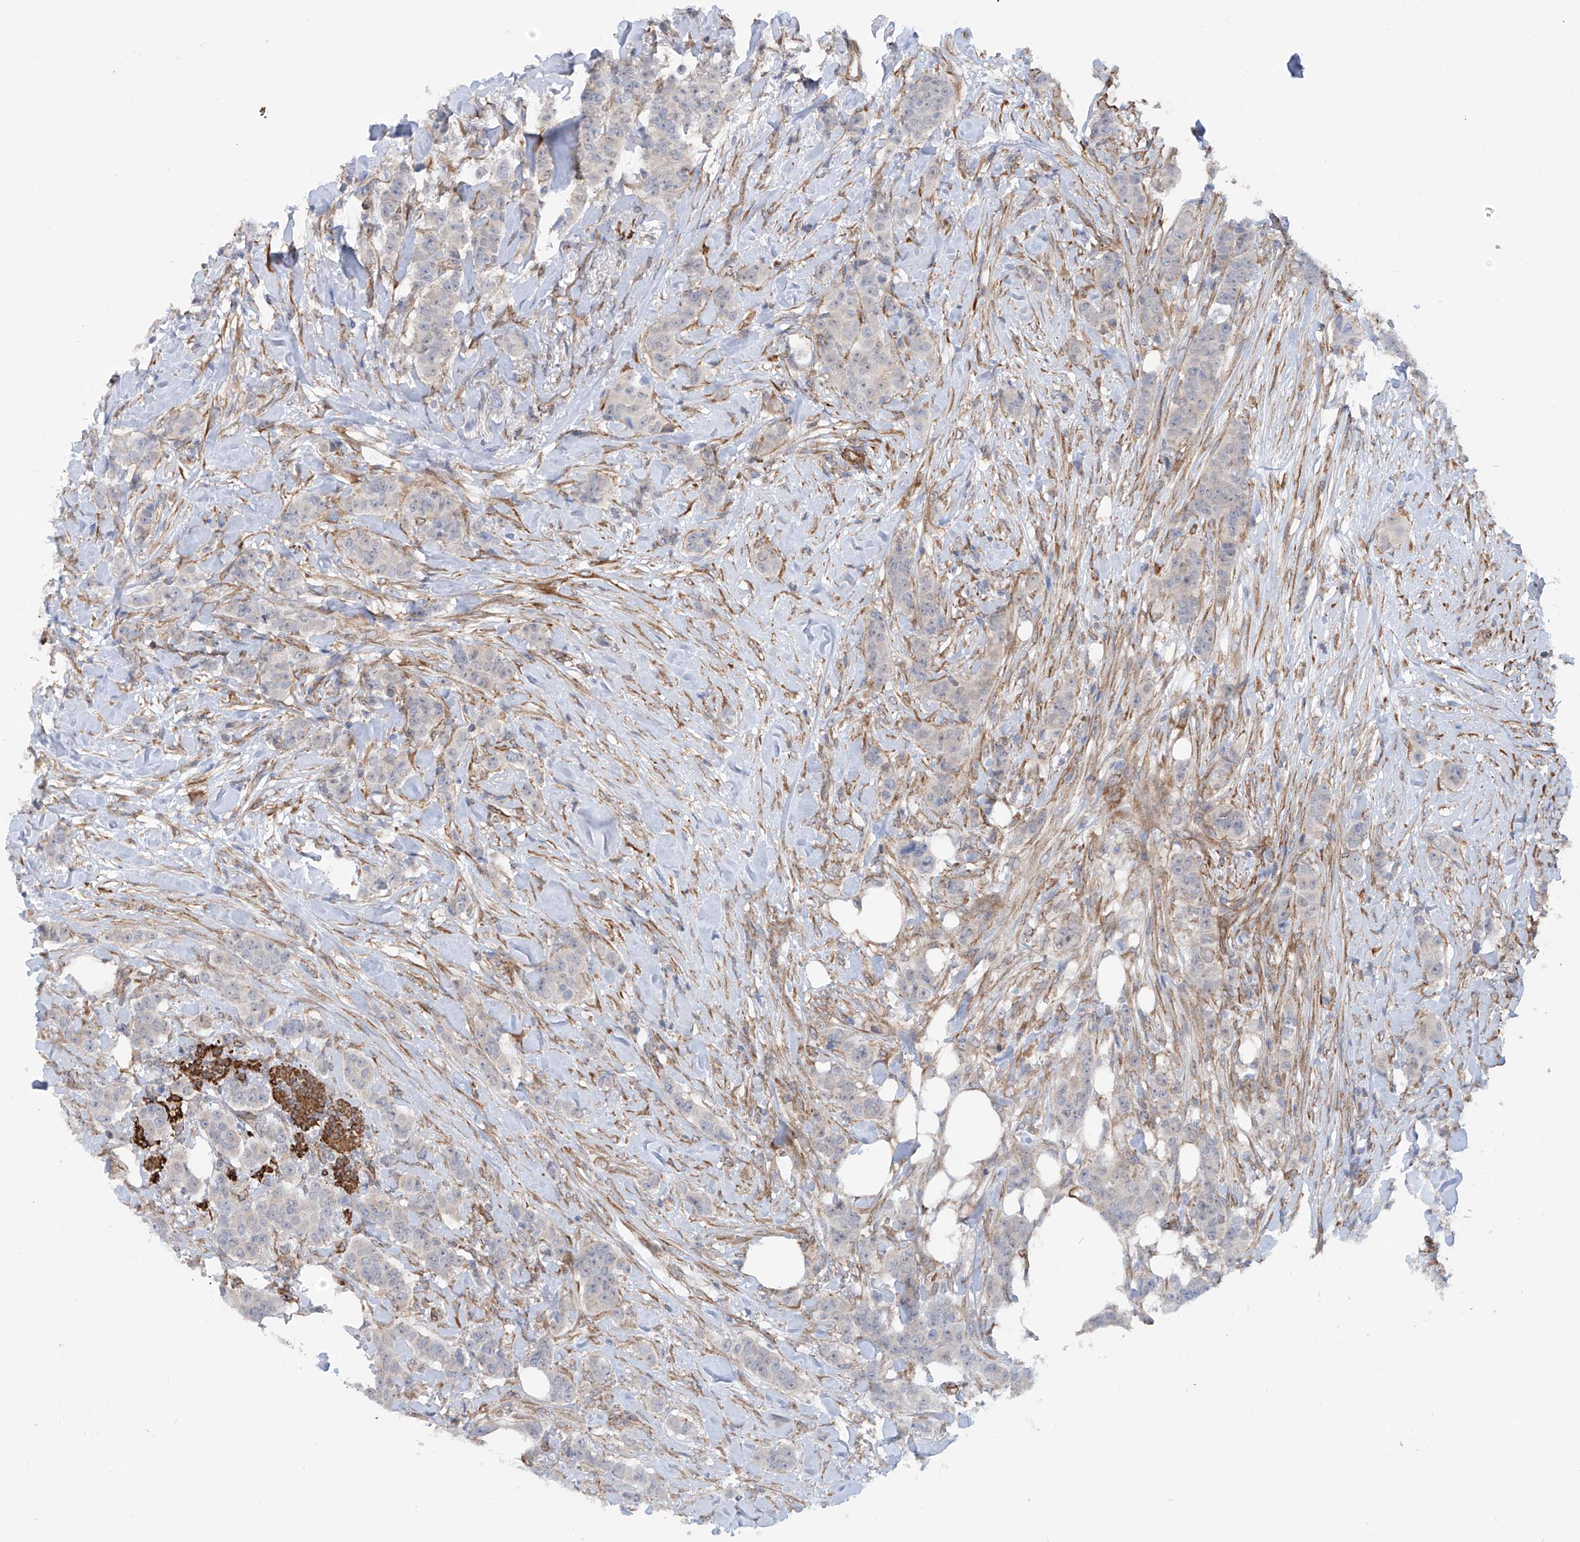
{"staining": {"intensity": "weak", "quantity": "<25%", "location": "cytoplasmic/membranous"}, "tissue": "breast cancer", "cell_type": "Tumor cells", "image_type": "cancer", "snomed": [{"axis": "morphology", "description": "Duct carcinoma"}, {"axis": "topography", "description": "Breast"}], "caption": "IHC histopathology image of neoplastic tissue: human breast invasive ductal carcinoma stained with DAB demonstrates no significant protein expression in tumor cells.", "gene": "ZNF490", "patient": {"sex": "female", "age": 40}}